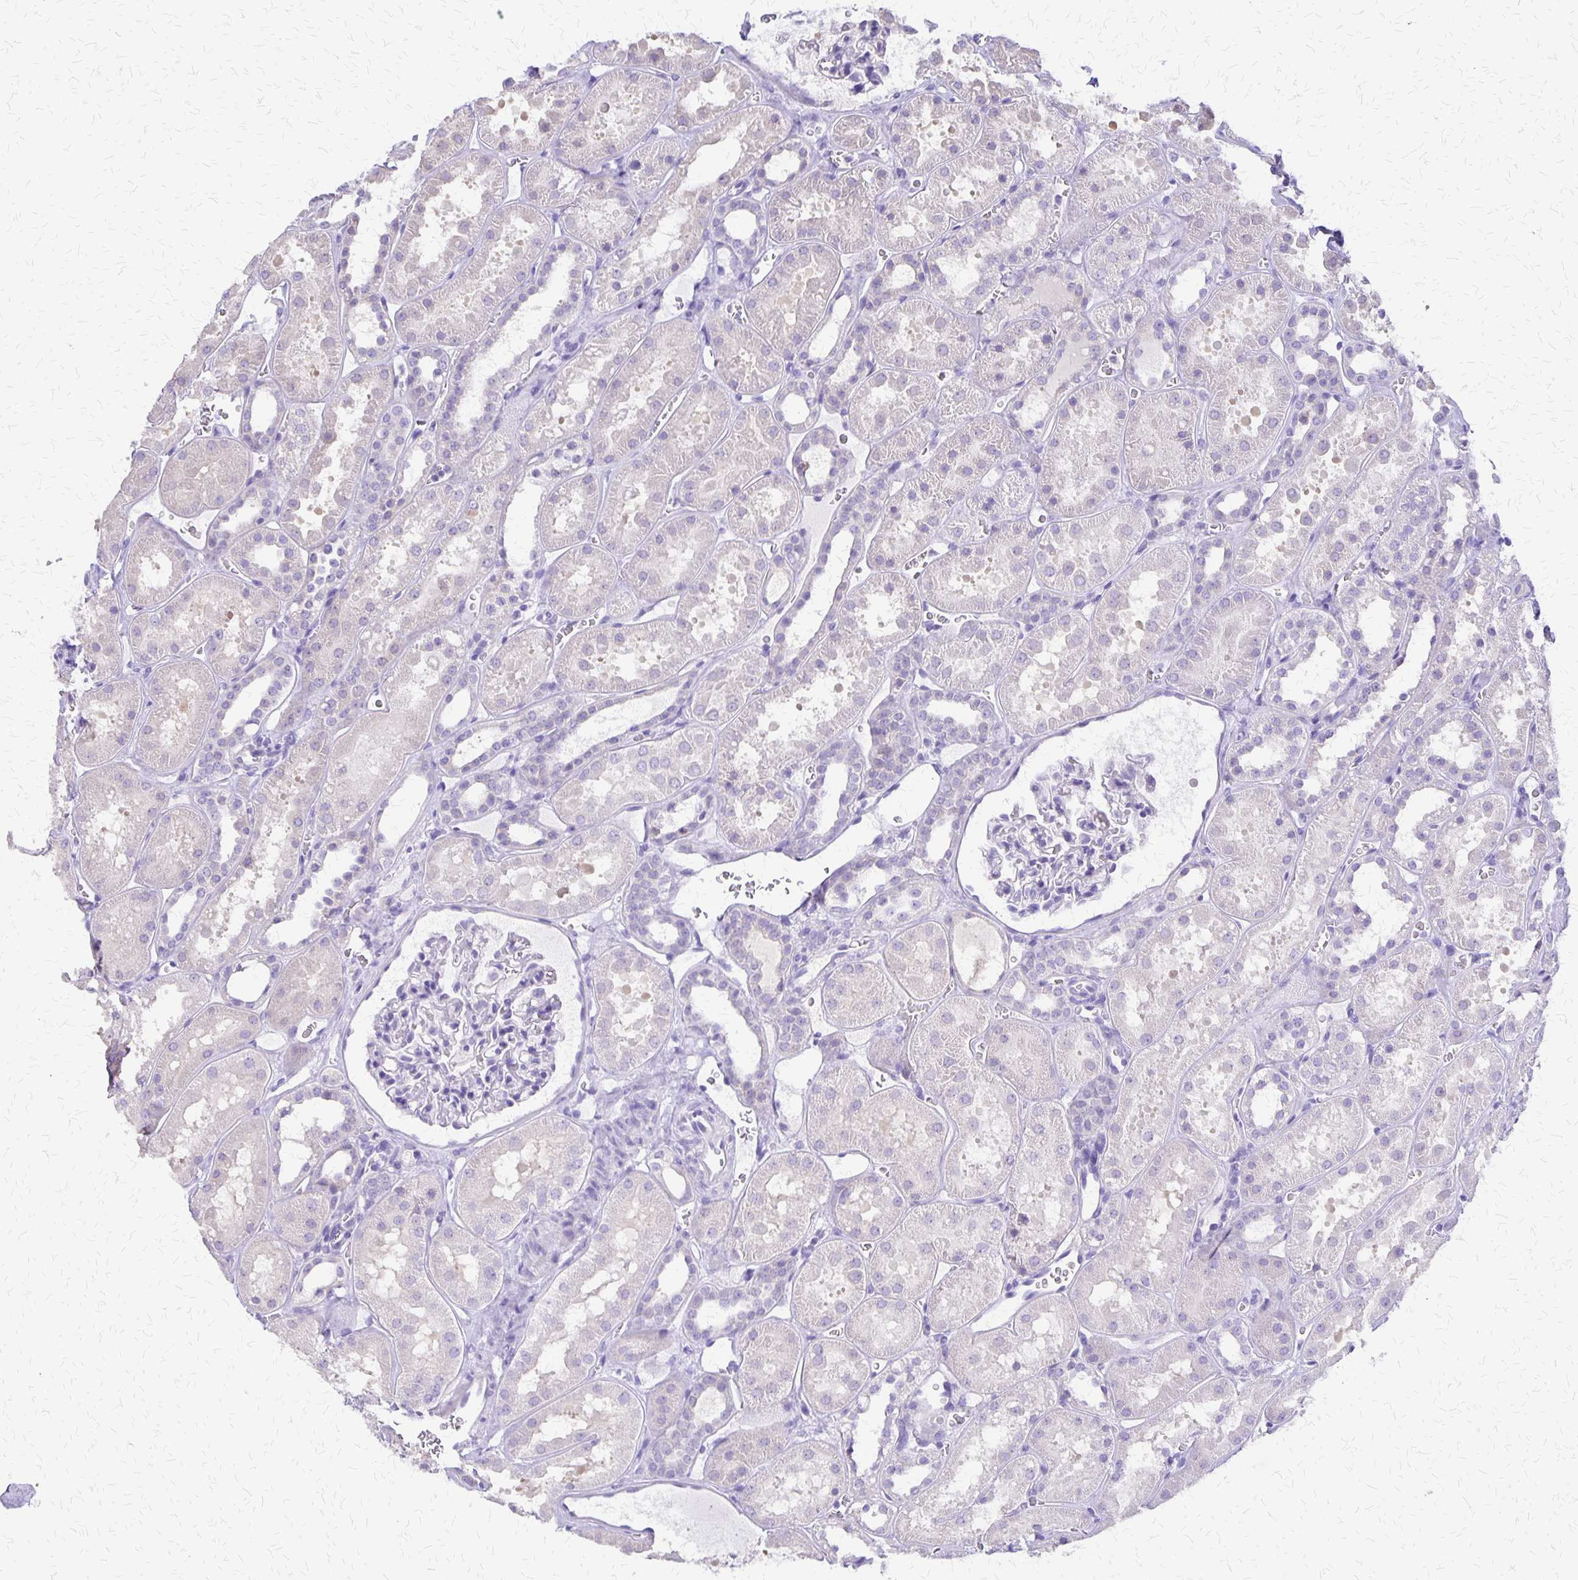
{"staining": {"intensity": "negative", "quantity": "none", "location": "none"}, "tissue": "kidney", "cell_type": "Cells in glomeruli", "image_type": "normal", "snomed": [{"axis": "morphology", "description": "Normal tissue, NOS"}, {"axis": "topography", "description": "Kidney"}], "caption": "This is a histopathology image of immunohistochemistry staining of normal kidney, which shows no positivity in cells in glomeruli.", "gene": "SI", "patient": {"sex": "female", "age": 41}}